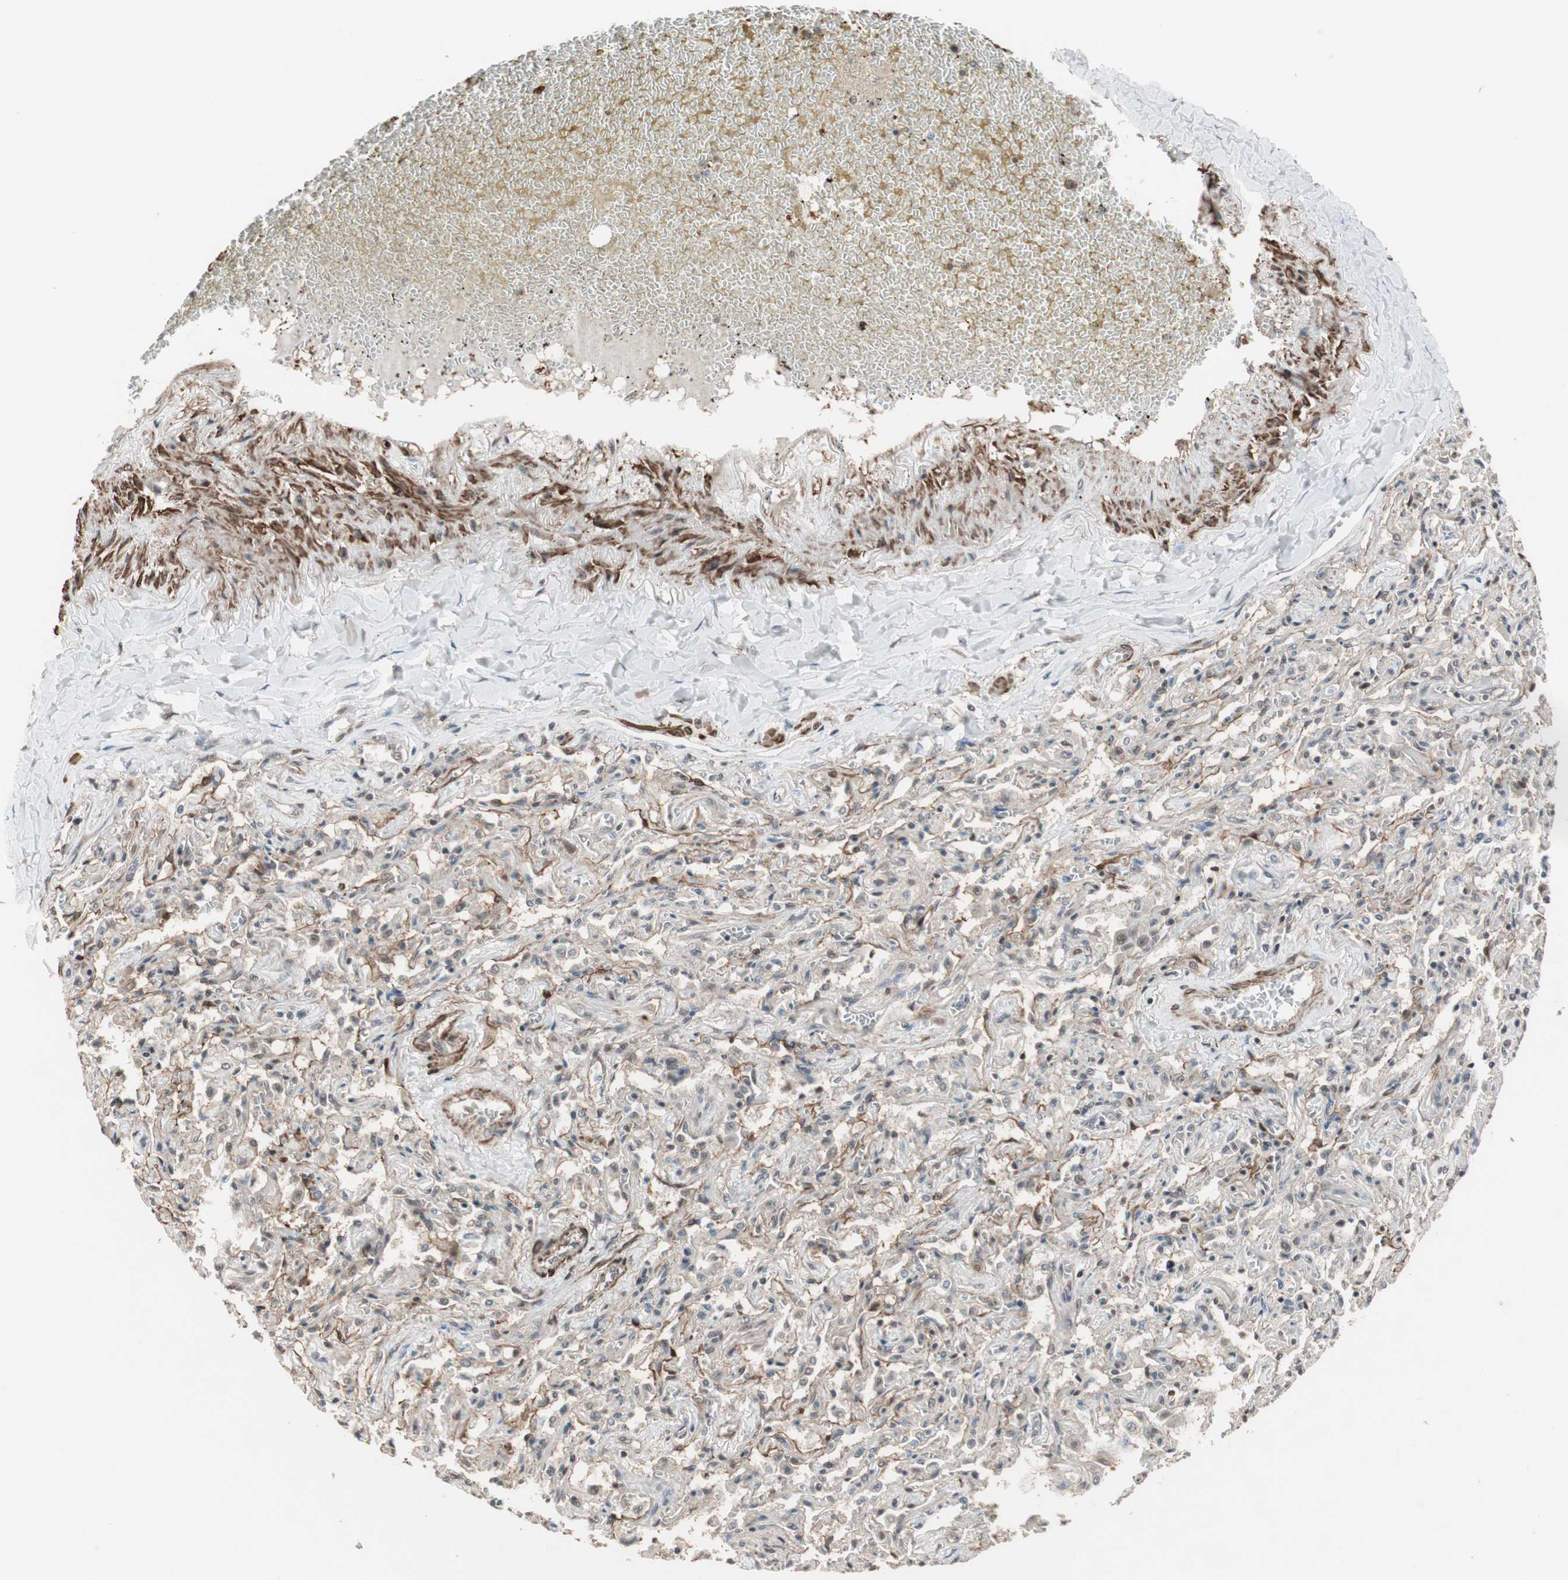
{"staining": {"intensity": "moderate", "quantity": ">75%", "location": "cytoplasmic/membranous,nuclear"}, "tissue": "bronchus", "cell_type": "Respiratory epithelial cells", "image_type": "normal", "snomed": [{"axis": "morphology", "description": "Normal tissue, NOS"}, {"axis": "topography", "description": "Lung"}], "caption": "About >75% of respiratory epithelial cells in normal bronchus exhibit moderate cytoplasmic/membranous,nuclear protein positivity as visualized by brown immunohistochemical staining.", "gene": "DRAP1", "patient": {"sex": "male", "age": 64}}